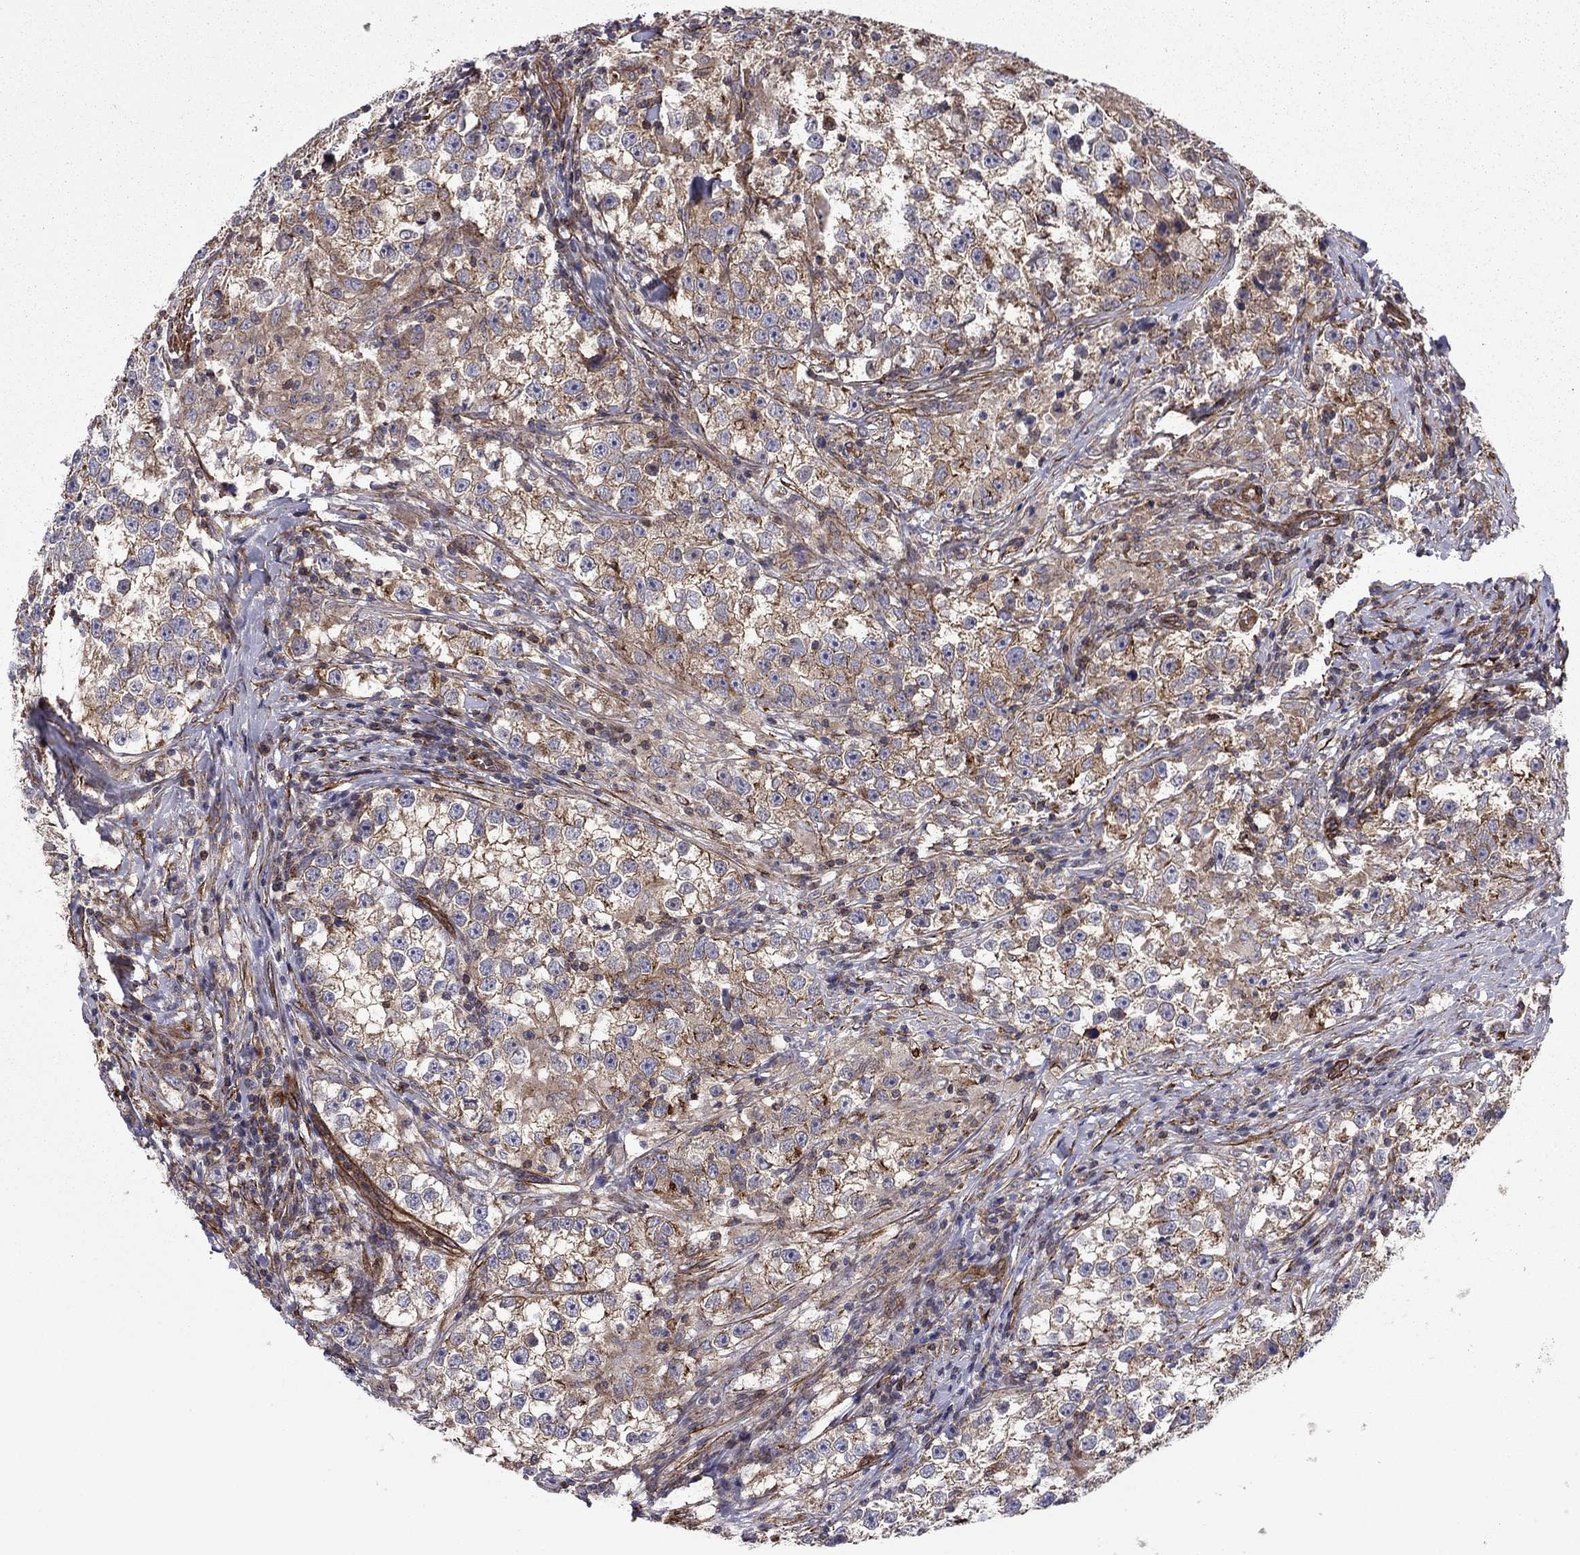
{"staining": {"intensity": "strong", "quantity": "<25%", "location": "cytoplasmic/membranous"}, "tissue": "testis cancer", "cell_type": "Tumor cells", "image_type": "cancer", "snomed": [{"axis": "morphology", "description": "Seminoma, NOS"}, {"axis": "topography", "description": "Testis"}], "caption": "A photomicrograph of human testis seminoma stained for a protein exhibits strong cytoplasmic/membranous brown staining in tumor cells.", "gene": "SHMT1", "patient": {"sex": "male", "age": 46}}